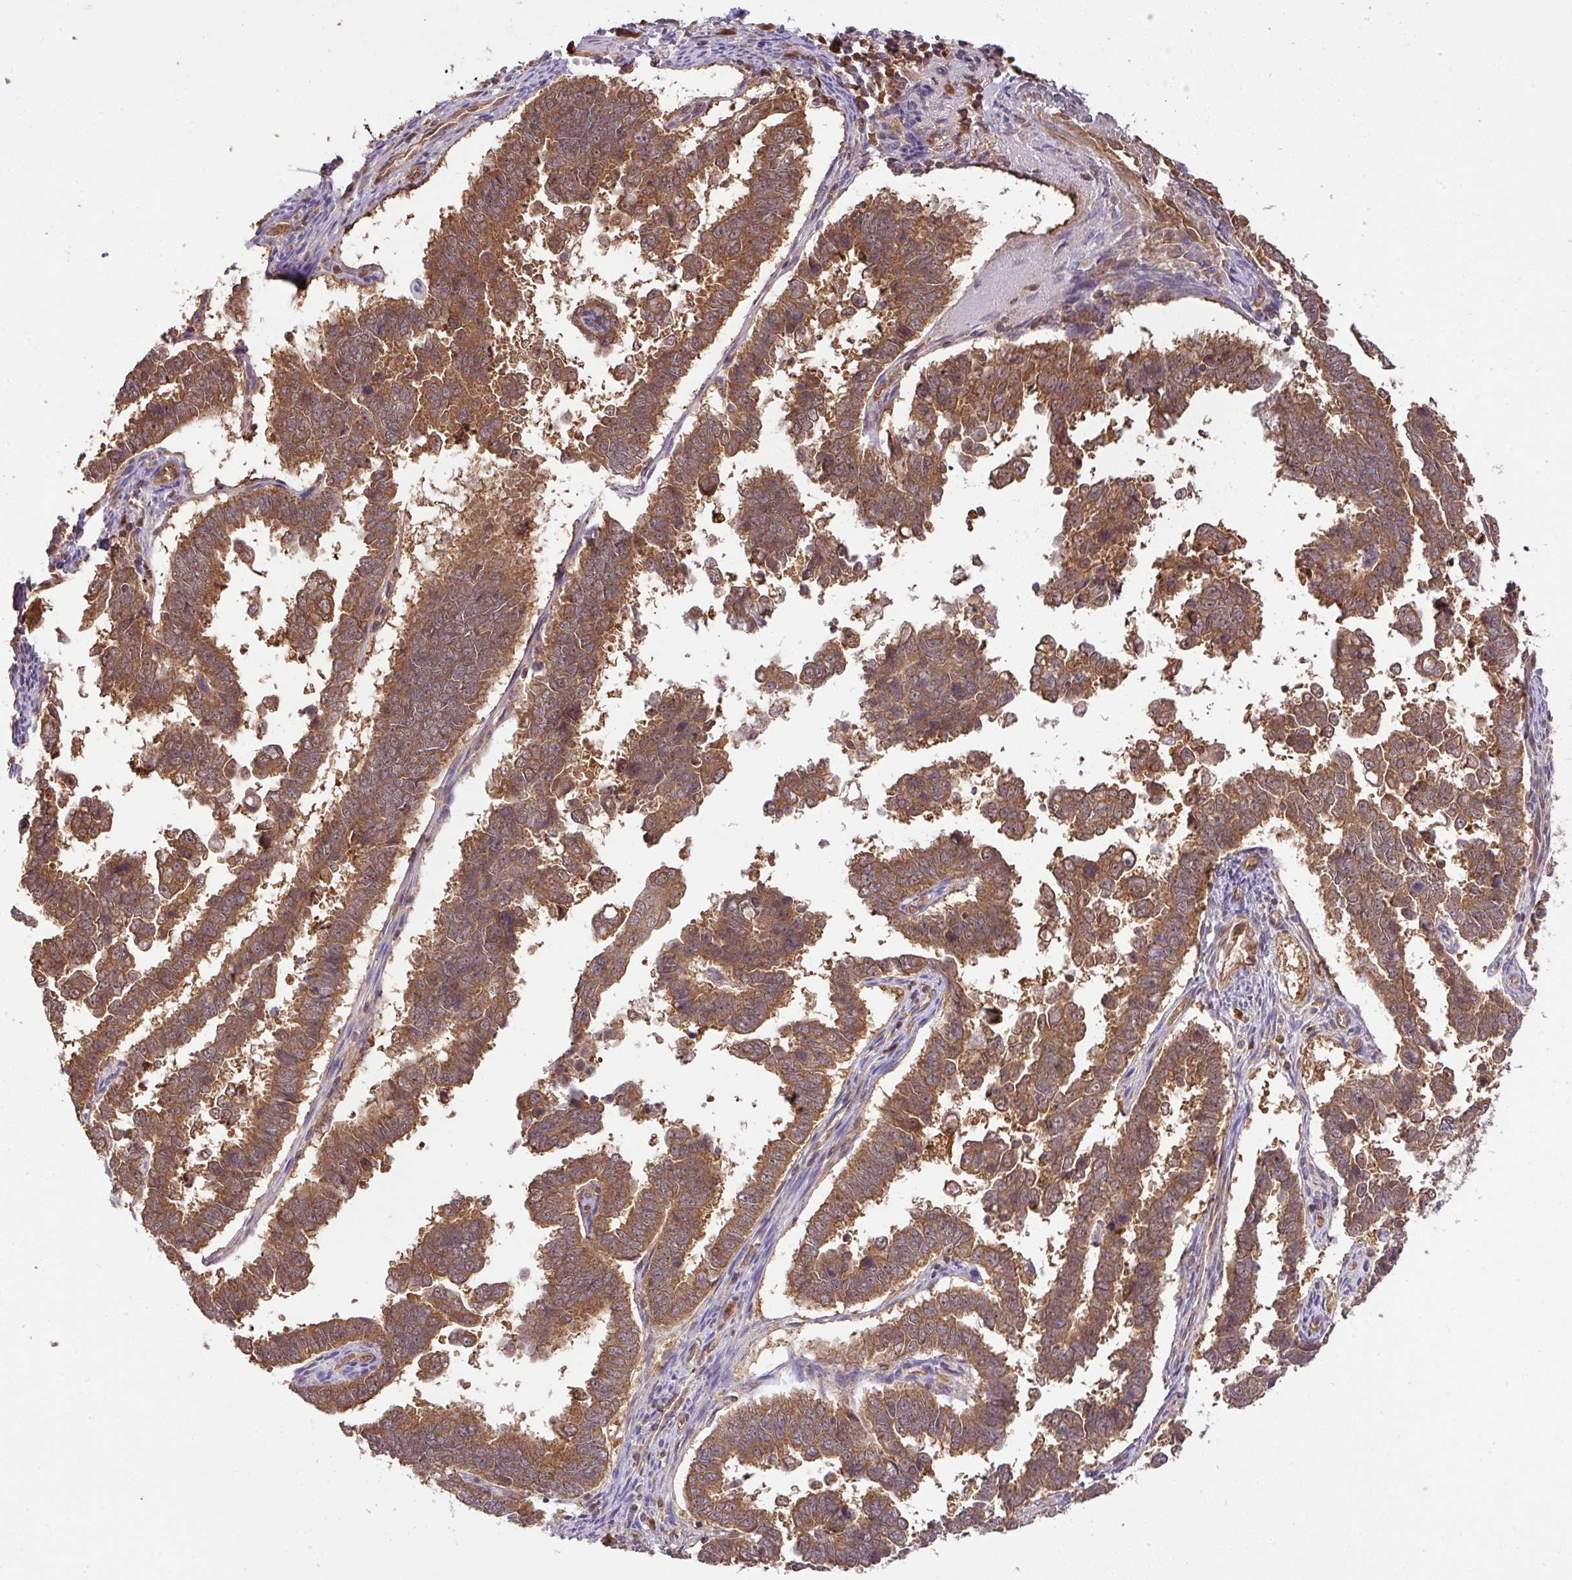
{"staining": {"intensity": "moderate", "quantity": ">75%", "location": "cytoplasmic/membranous"}, "tissue": "endometrial cancer", "cell_type": "Tumor cells", "image_type": "cancer", "snomed": [{"axis": "morphology", "description": "Adenocarcinoma, NOS"}, {"axis": "topography", "description": "Endometrium"}], "caption": "Immunohistochemical staining of human endometrial adenocarcinoma exhibits medium levels of moderate cytoplasmic/membranous protein staining in approximately >75% of tumor cells.", "gene": "GSPT1", "patient": {"sex": "female", "age": 75}}